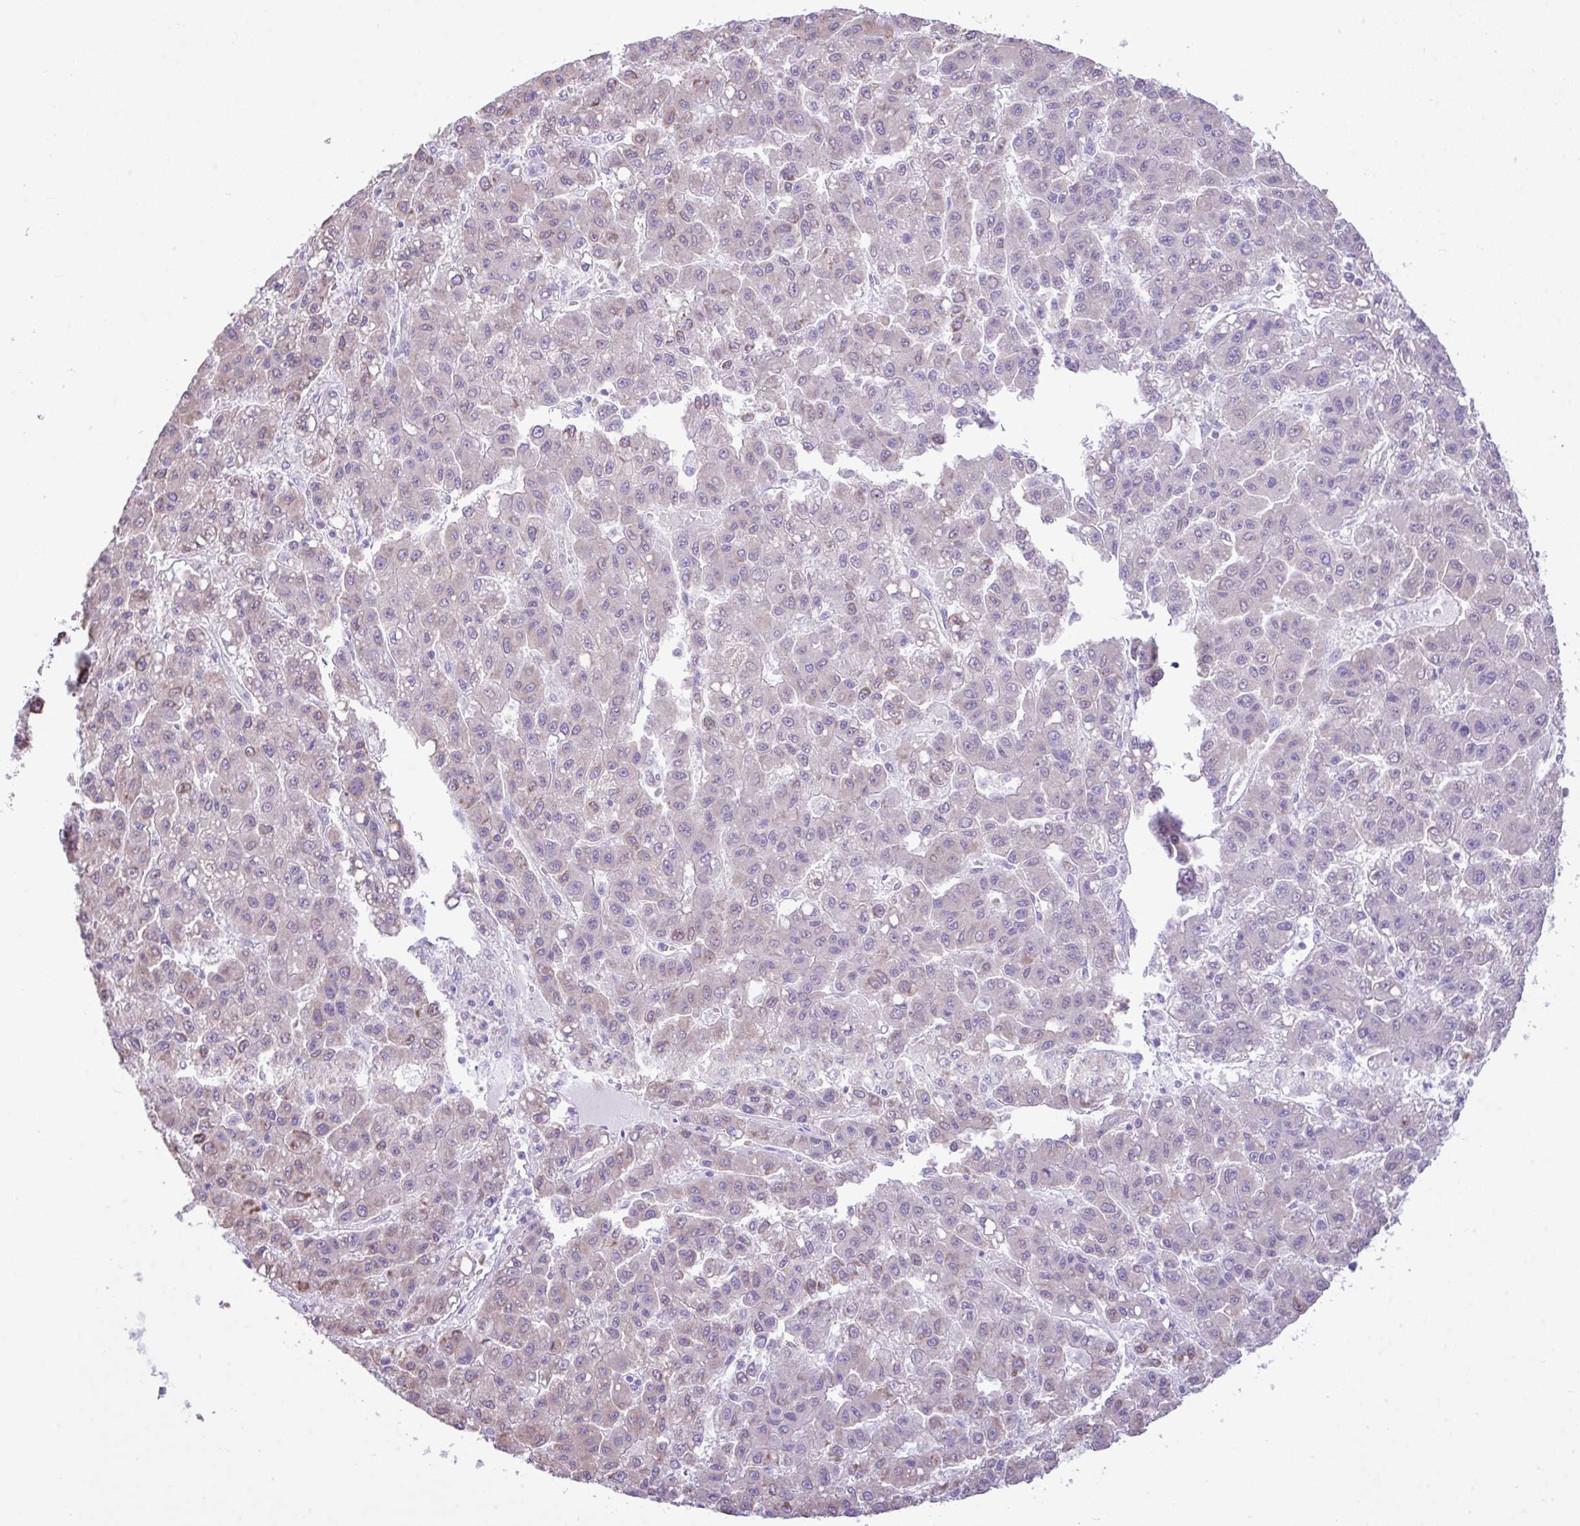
{"staining": {"intensity": "negative", "quantity": "none", "location": "none"}, "tissue": "liver cancer", "cell_type": "Tumor cells", "image_type": "cancer", "snomed": [{"axis": "morphology", "description": "Carcinoma, Hepatocellular, NOS"}, {"axis": "topography", "description": "Liver"}], "caption": "Histopathology image shows no significant protein staining in tumor cells of hepatocellular carcinoma (liver).", "gene": "EEF1A2", "patient": {"sex": "male", "age": 70}}